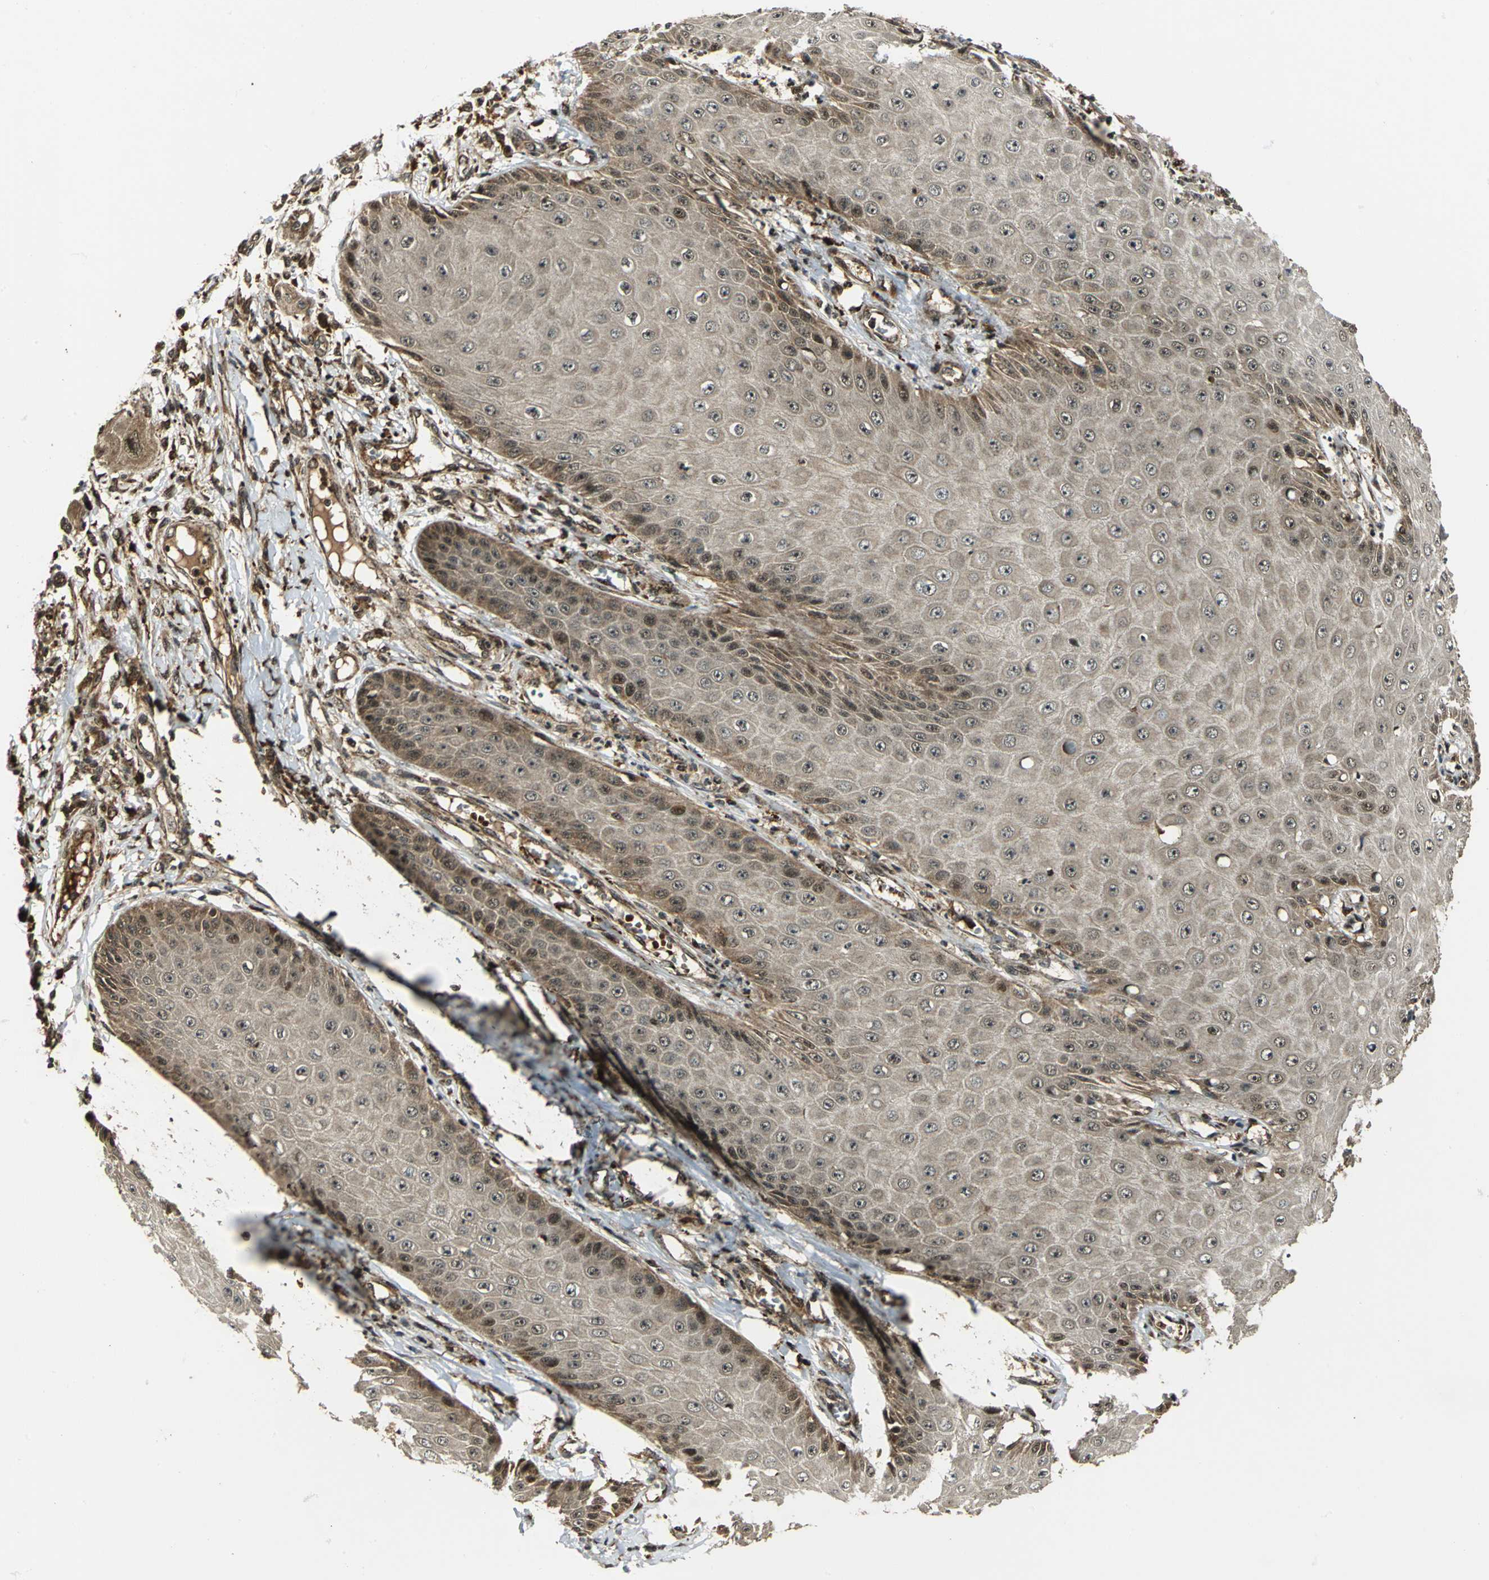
{"staining": {"intensity": "moderate", "quantity": "25%-75%", "location": "cytoplasmic/membranous,nuclear"}, "tissue": "skin cancer", "cell_type": "Tumor cells", "image_type": "cancer", "snomed": [{"axis": "morphology", "description": "Squamous cell carcinoma, NOS"}, {"axis": "topography", "description": "Skin"}], "caption": "A high-resolution histopathology image shows IHC staining of squamous cell carcinoma (skin), which exhibits moderate cytoplasmic/membranous and nuclear positivity in approximately 25%-75% of tumor cells.", "gene": "PPP1R13L", "patient": {"sex": "female", "age": 40}}